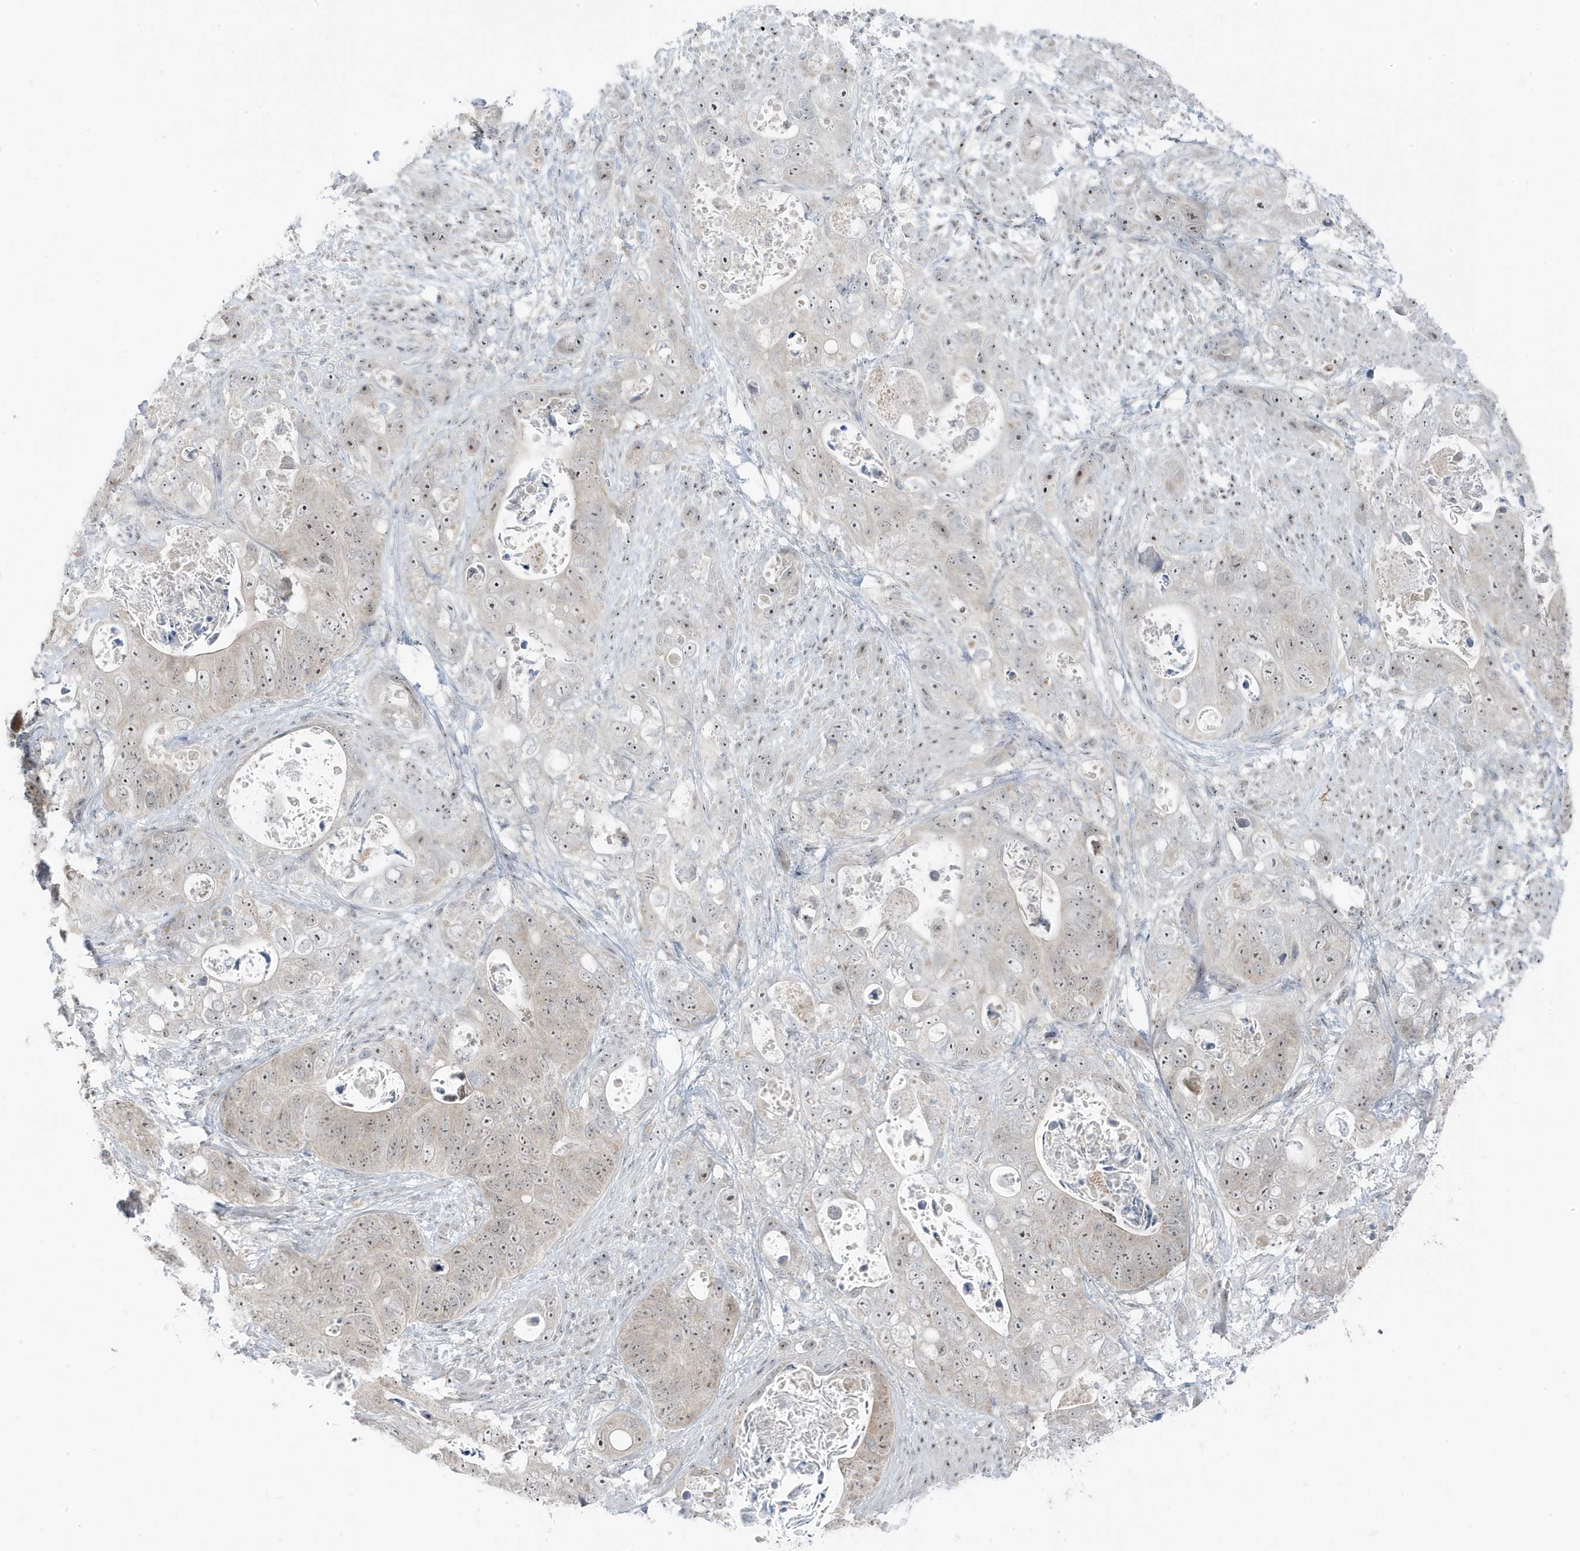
{"staining": {"intensity": "moderate", "quantity": "25%-75%", "location": "nuclear"}, "tissue": "stomach cancer", "cell_type": "Tumor cells", "image_type": "cancer", "snomed": [{"axis": "morphology", "description": "Adenocarcinoma, NOS"}, {"axis": "topography", "description": "Stomach"}], "caption": "The immunohistochemical stain highlights moderate nuclear staining in tumor cells of stomach cancer (adenocarcinoma) tissue.", "gene": "TSEN15", "patient": {"sex": "female", "age": 89}}